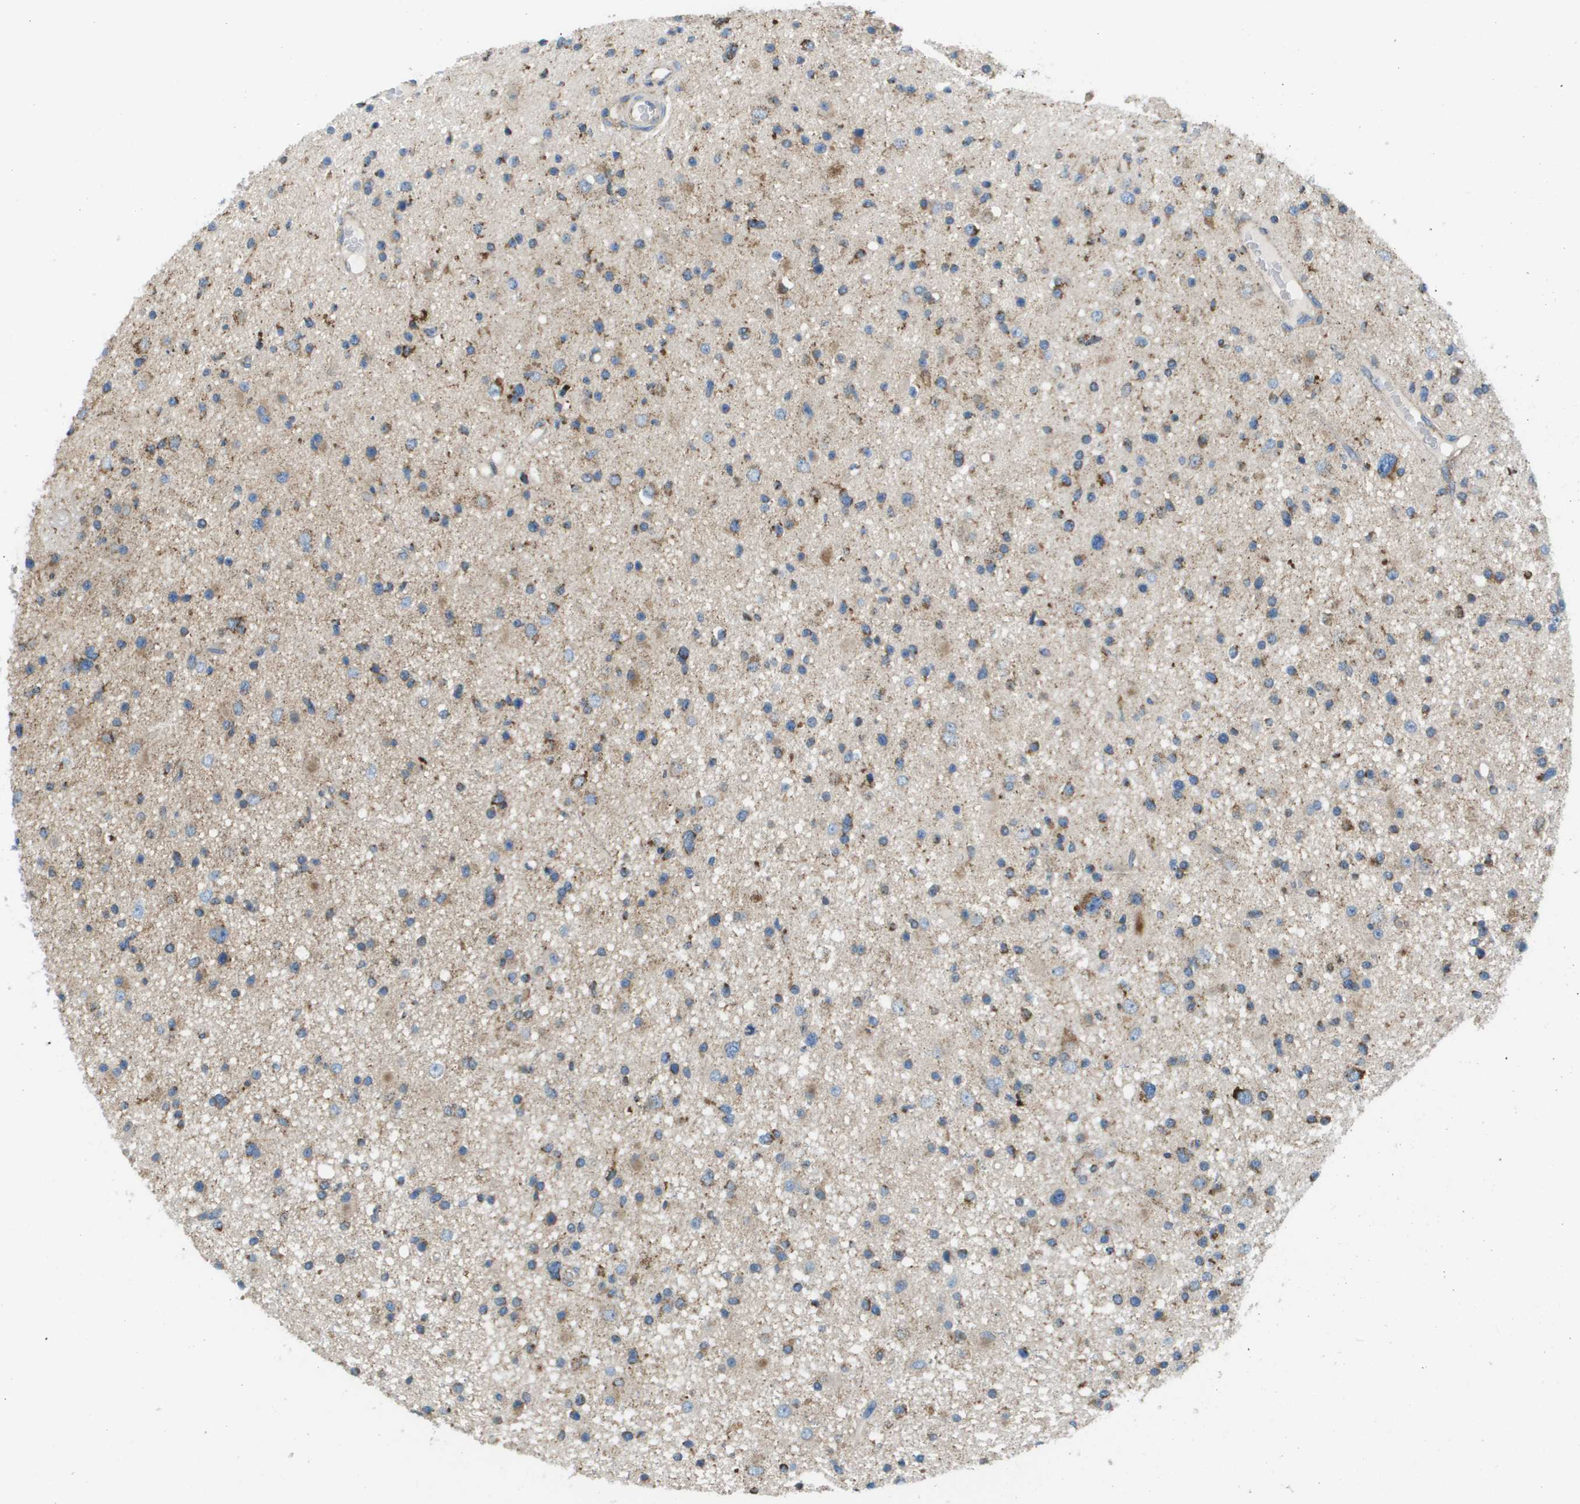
{"staining": {"intensity": "moderate", "quantity": ">75%", "location": "cytoplasmic/membranous"}, "tissue": "glioma", "cell_type": "Tumor cells", "image_type": "cancer", "snomed": [{"axis": "morphology", "description": "Glioma, malignant, High grade"}, {"axis": "topography", "description": "Brain"}], "caption": "DAB (3,3'-diaminobenzidine) immunohistochemical staining of human glioma reveals moderate cytoplasmic/membranous protein expression in about >75% of tumor cells.", "gene": "TAOK3", "patient": {"sex": "male", "age": 33}}